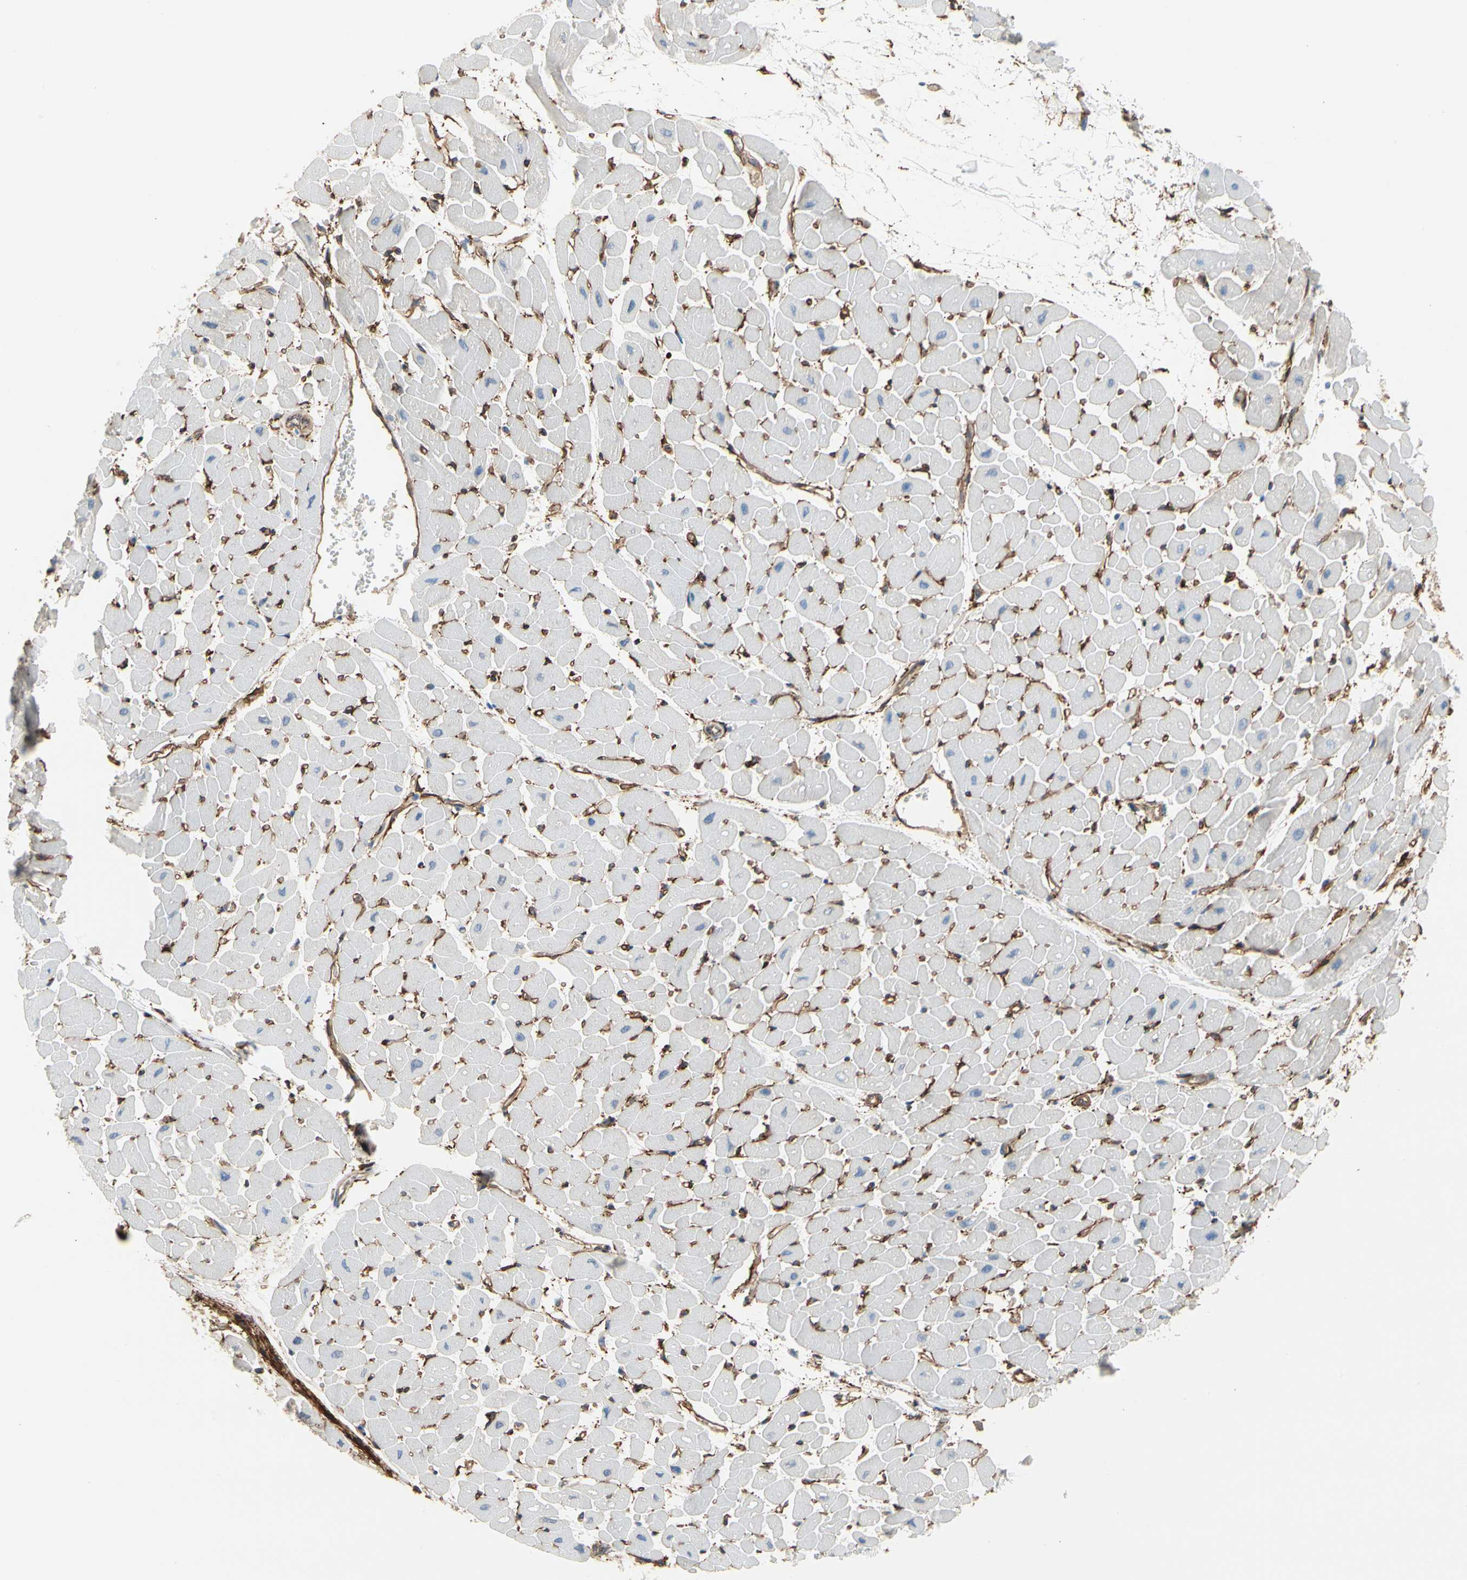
{"staining": {"intensity": "negative", "quantity": "none", "location": "none"}, "tissue": "heart muscle", "cell_type": "Cardiomyocytes", "image_type": "normal", "snomed": [{"axis": "morphology", "description": "Normal tissue, NOS"}, {"axis": "topography", "description": "Heart"}], "caption": "Cardiomyocytes show no significant staining in benign heart muscle. (IHC, brightfield microscopy, high magnification).", "gene": "EPB41L2", "patient": {"sex": "male", "age": 45}}